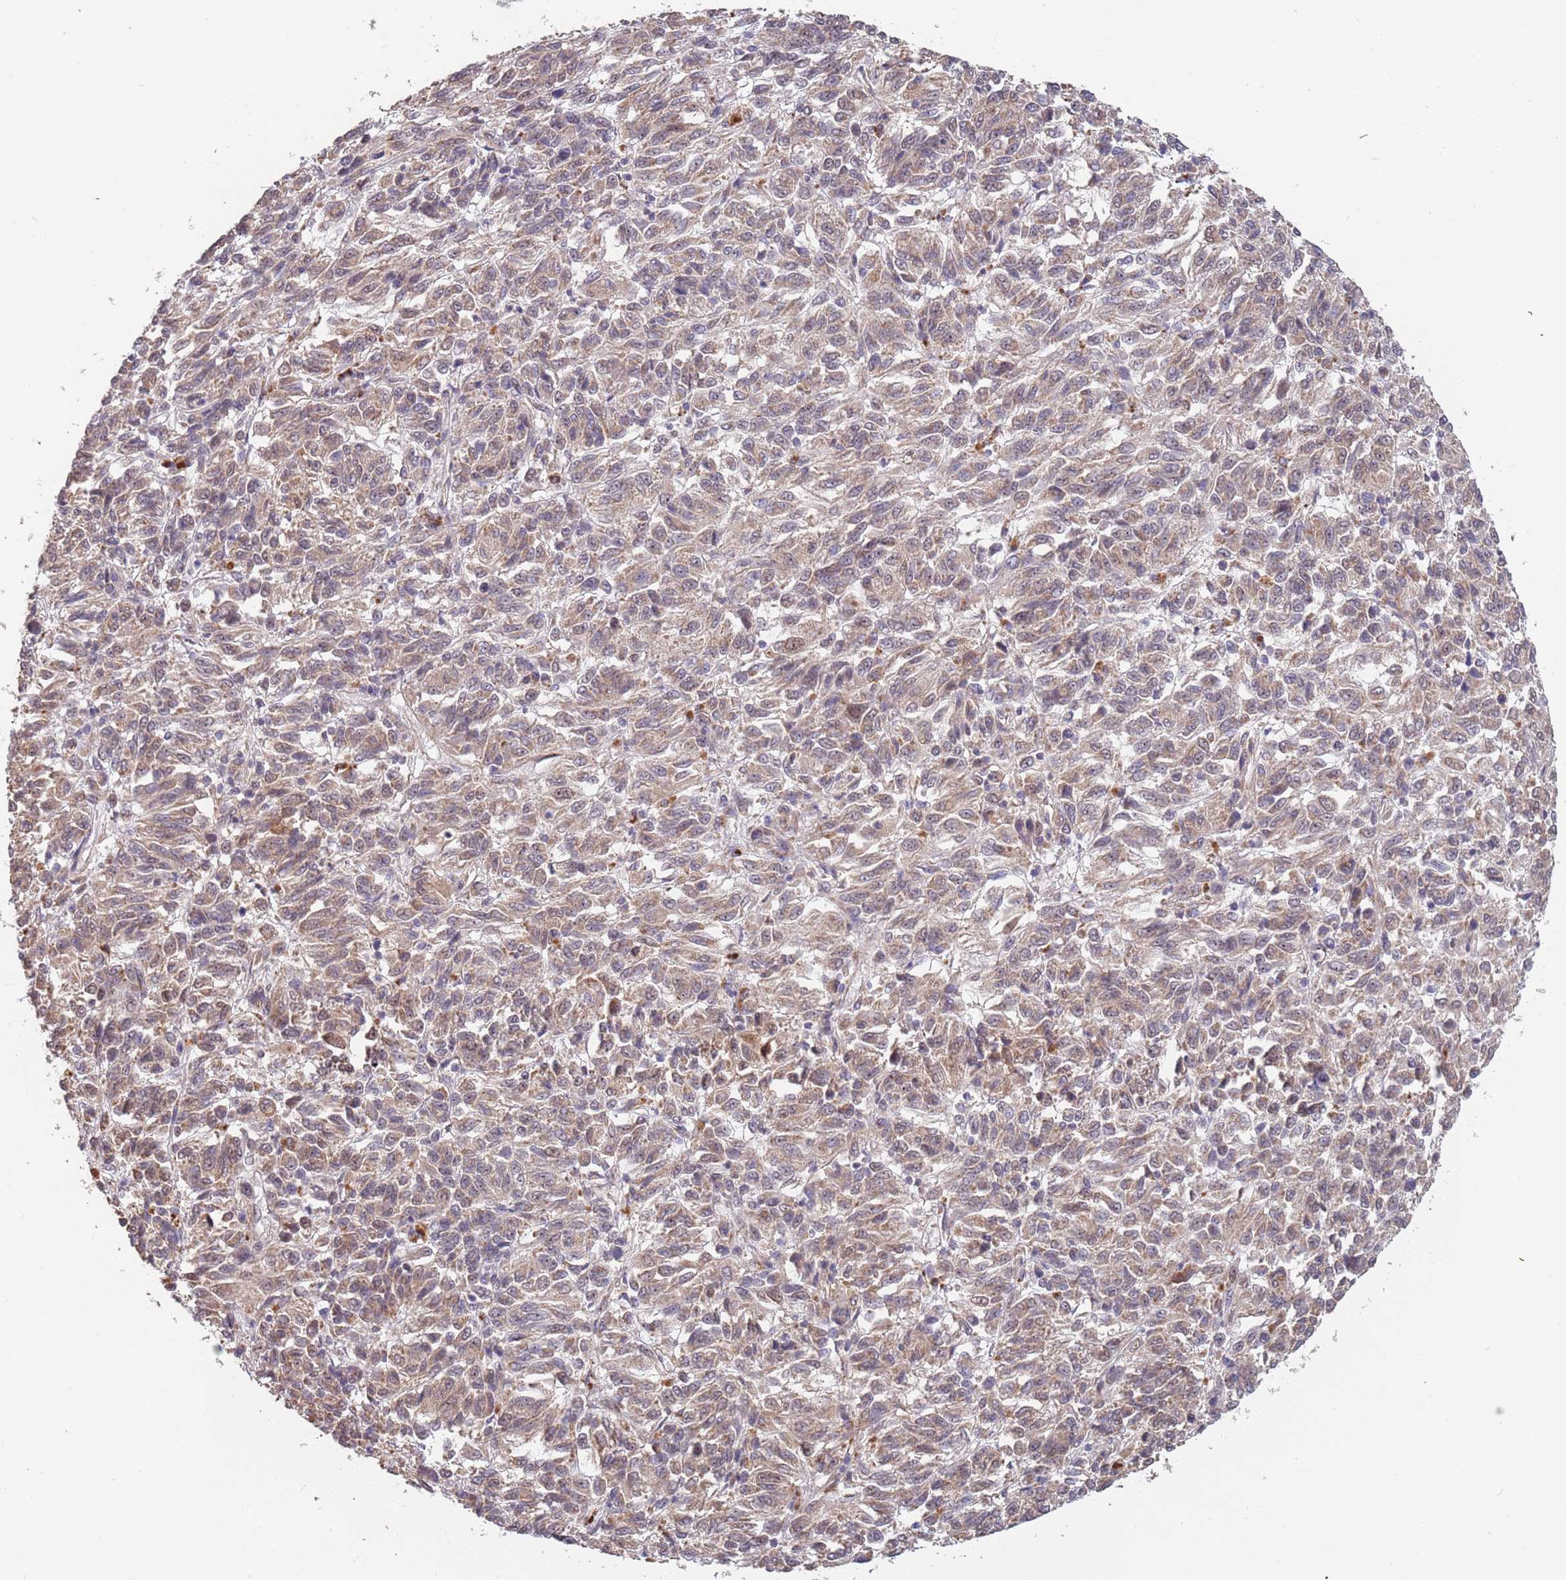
{"staining": {"intensity": "weak", "quantity": ">75%", "location": "cytoplasmic/membranous"}, "tissue": "melanoma", "cell_type": "Tumor cells", "image_type": "cancer", "snomed": [{"axis": "morphology", "description": "Malignant melanoma, Metastatic site"}, {"axis": "topography", "description": "Lung"}], "caption": "Immunohistochemistry (IHC) histopathology image of malignant melanoma (metastatic site) stained for a protein (brown), which shows low levels of weak cytoplasmic/membranous positivity in about >75% of tumor cells.", "gene": "TMEM64", "patient": {"sex": "male", "age": 64}}